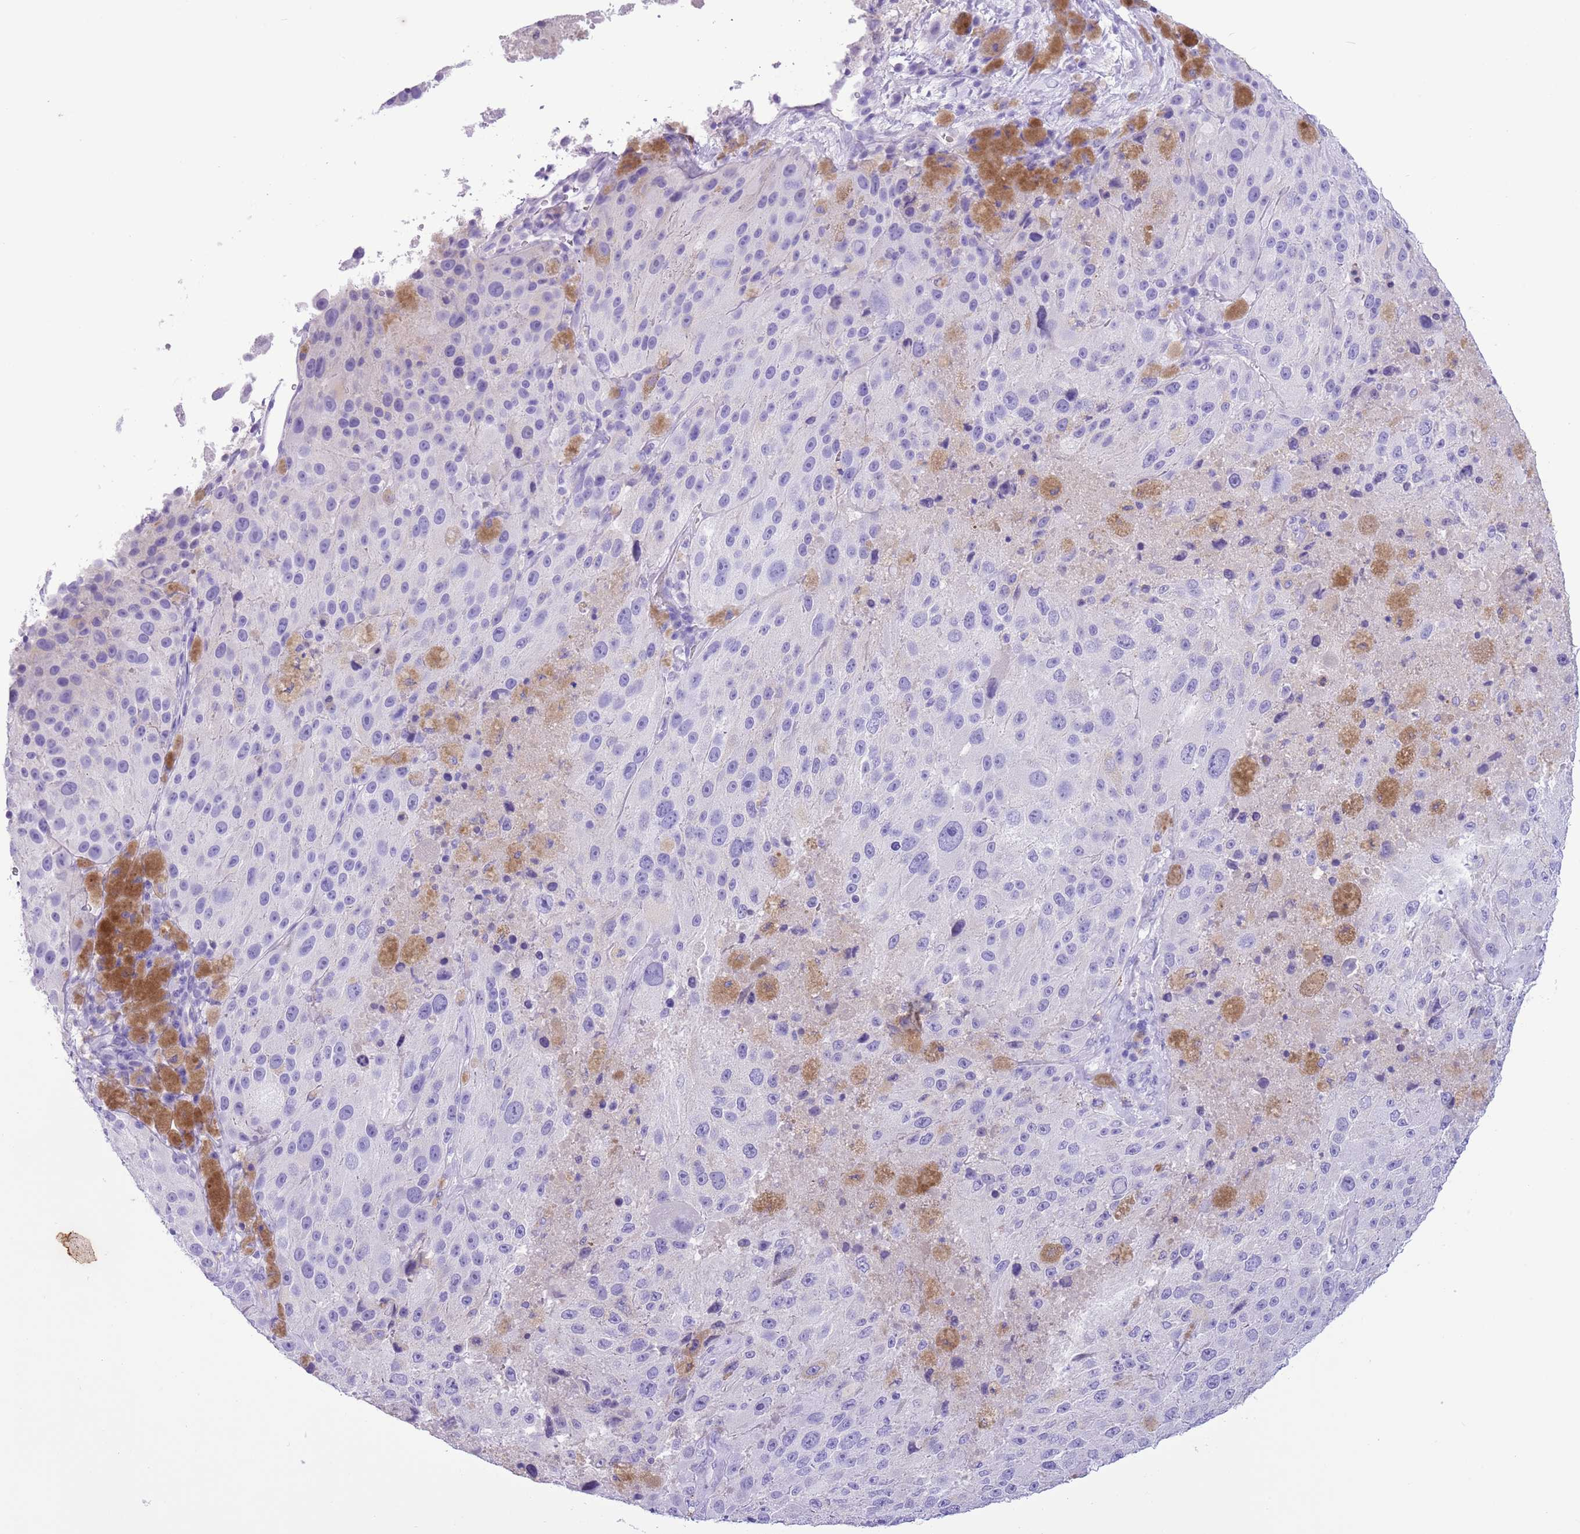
{"staining": {"intensity": "negative", "quantity": "none", "location": "none"}, "tissue": "melanoma", "cell_type": "Tumor cells", "image_type": "cancer", "snomed": [{"axis": "morphology", "description": "Malignant melanoma, Metastatic site"}, {"axis": "topography", "description": "Lymph node"}], "caption": "Immunohistochemical staining of human melanoma demonstrates no significant positivity in tumor cells.", "gene": "TBC1D10B", "patient": {"sex": "male", "age": 62}}